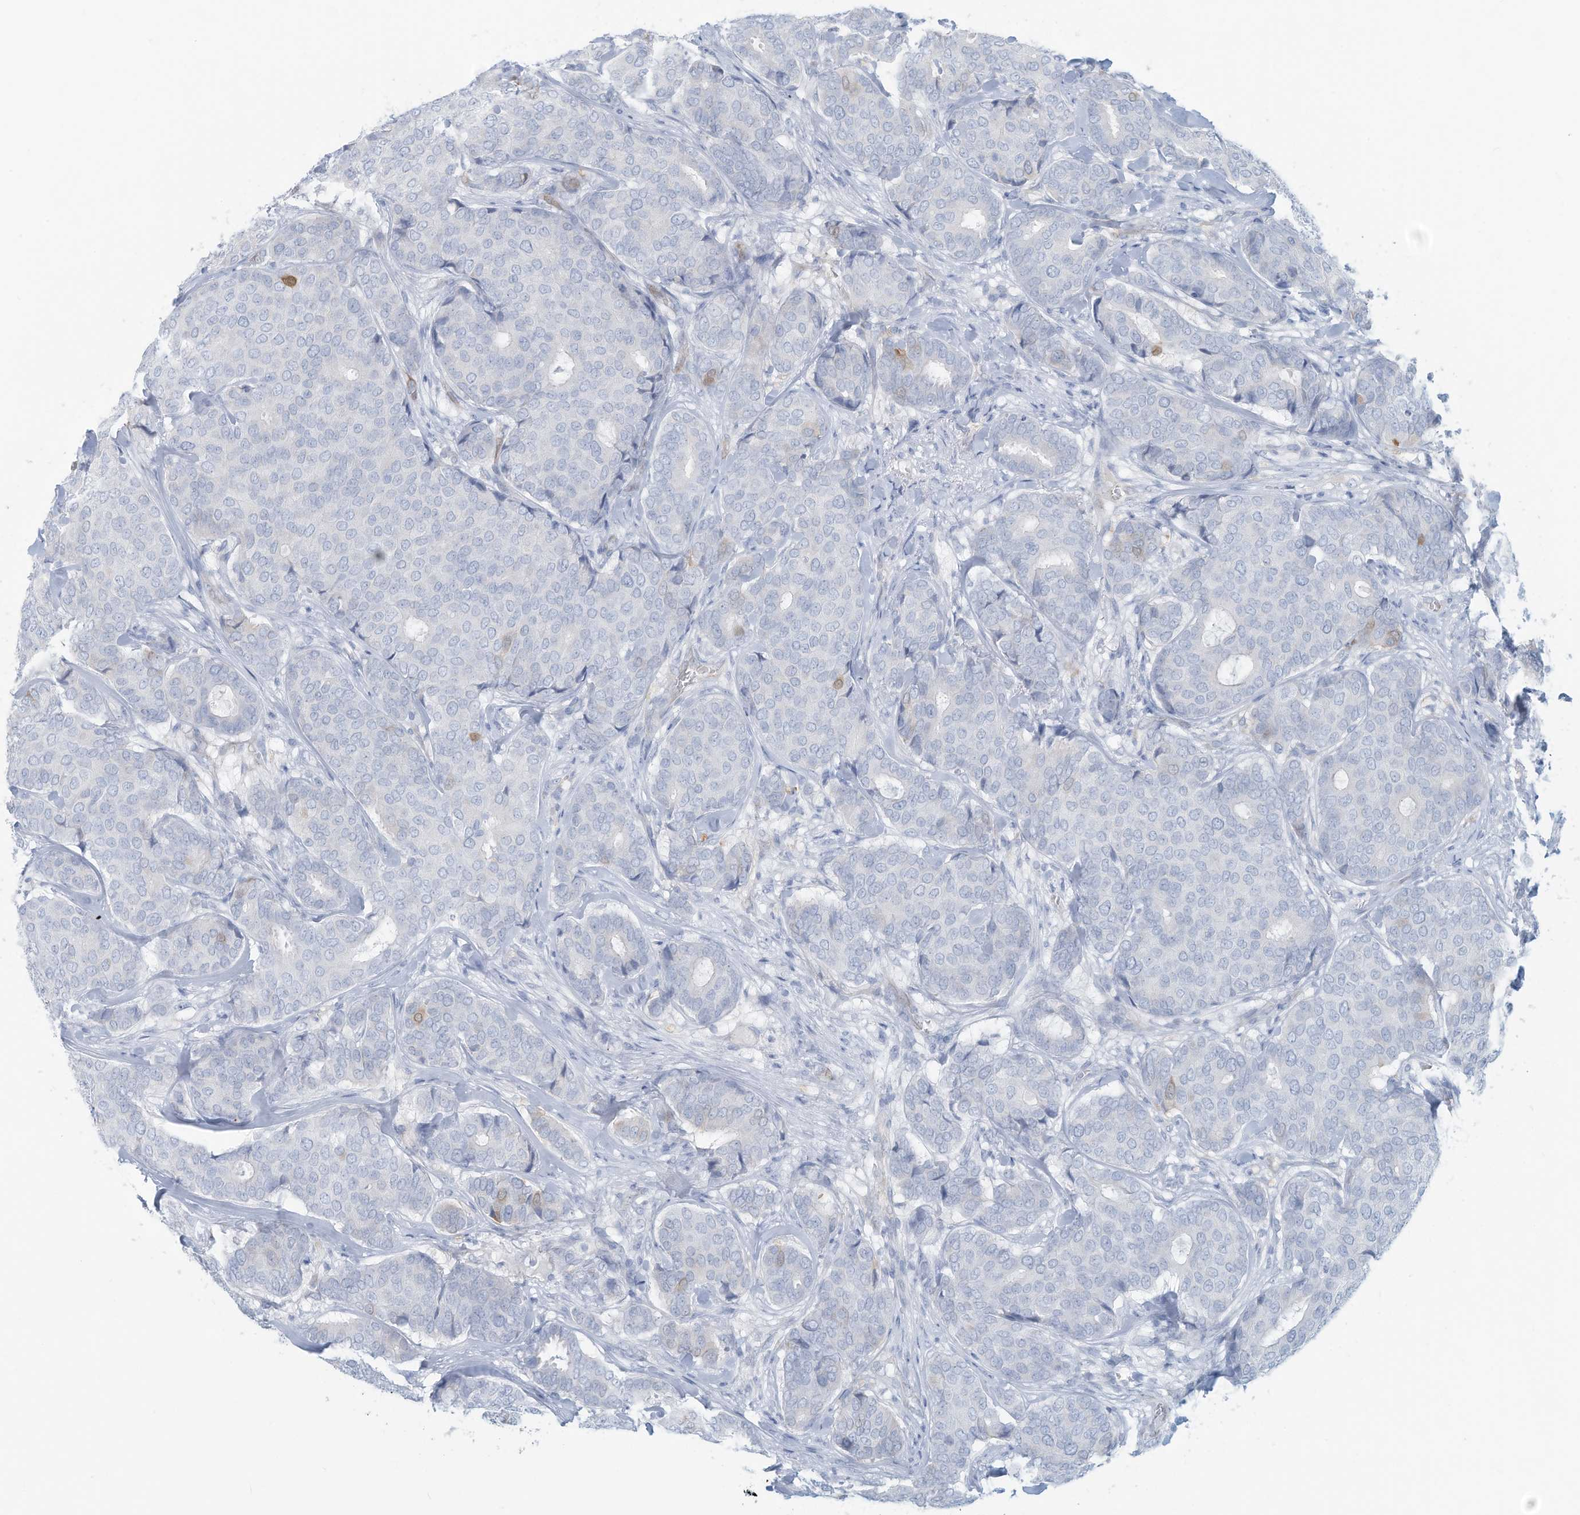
{"staining": {"intensity": "negative", "quantity": "none", "location": "none"}, "tissue": "breast cancer", "cell_type": "Tumor cells", "image_type": "cancer", "snomed": [{"axis": "morphology", "description": "Duct carcinoma"}, {"axis": "topography", "description": "Breast"}], "caption": "This is a photomicrograph of IHC staining of infiltrating ductal carcinoma (breast), which shows no staining in tumor cells. (DAB immunohistochemistry visualized using brightfield microscopy, high magnification).", "gene": "ERI2", "patient": {"sex": "female", "age": 75}}